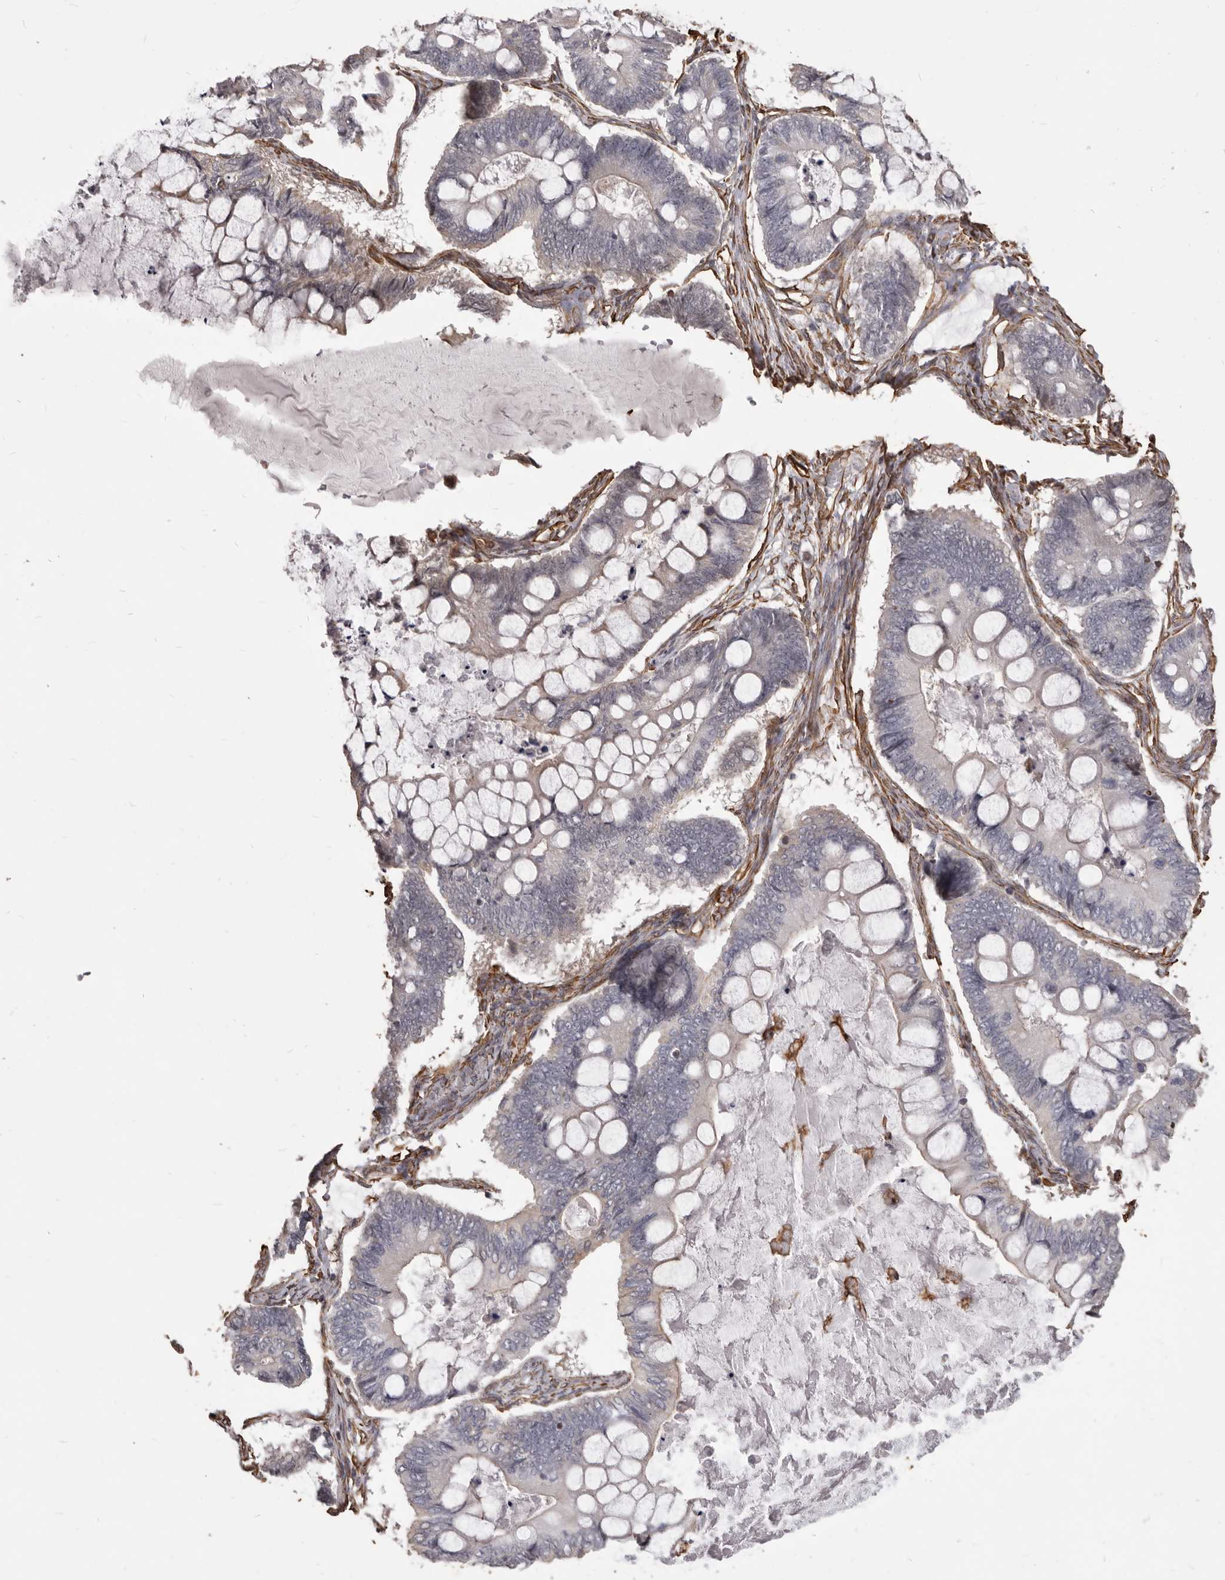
{"staining": {"intensity": "negative", "quantity": "none", "location": "none"}, "tissue": "ovarian cancer", "cell_type": "Tumor cells", "image_type": "cancer", "snomed": [{"axis": "morphology", "description": "Cystadenocarcinoma, mucinous, NOS"}, {"axis": "topography", "description": "Ovary"}], "caption": "The IHC image has no significant positivity in tumor cells of mucinous cystadenocarcinoma (ovarian) tissue.", "gene": "MTURN", "patient": {"sex": "female", "age": 61}}